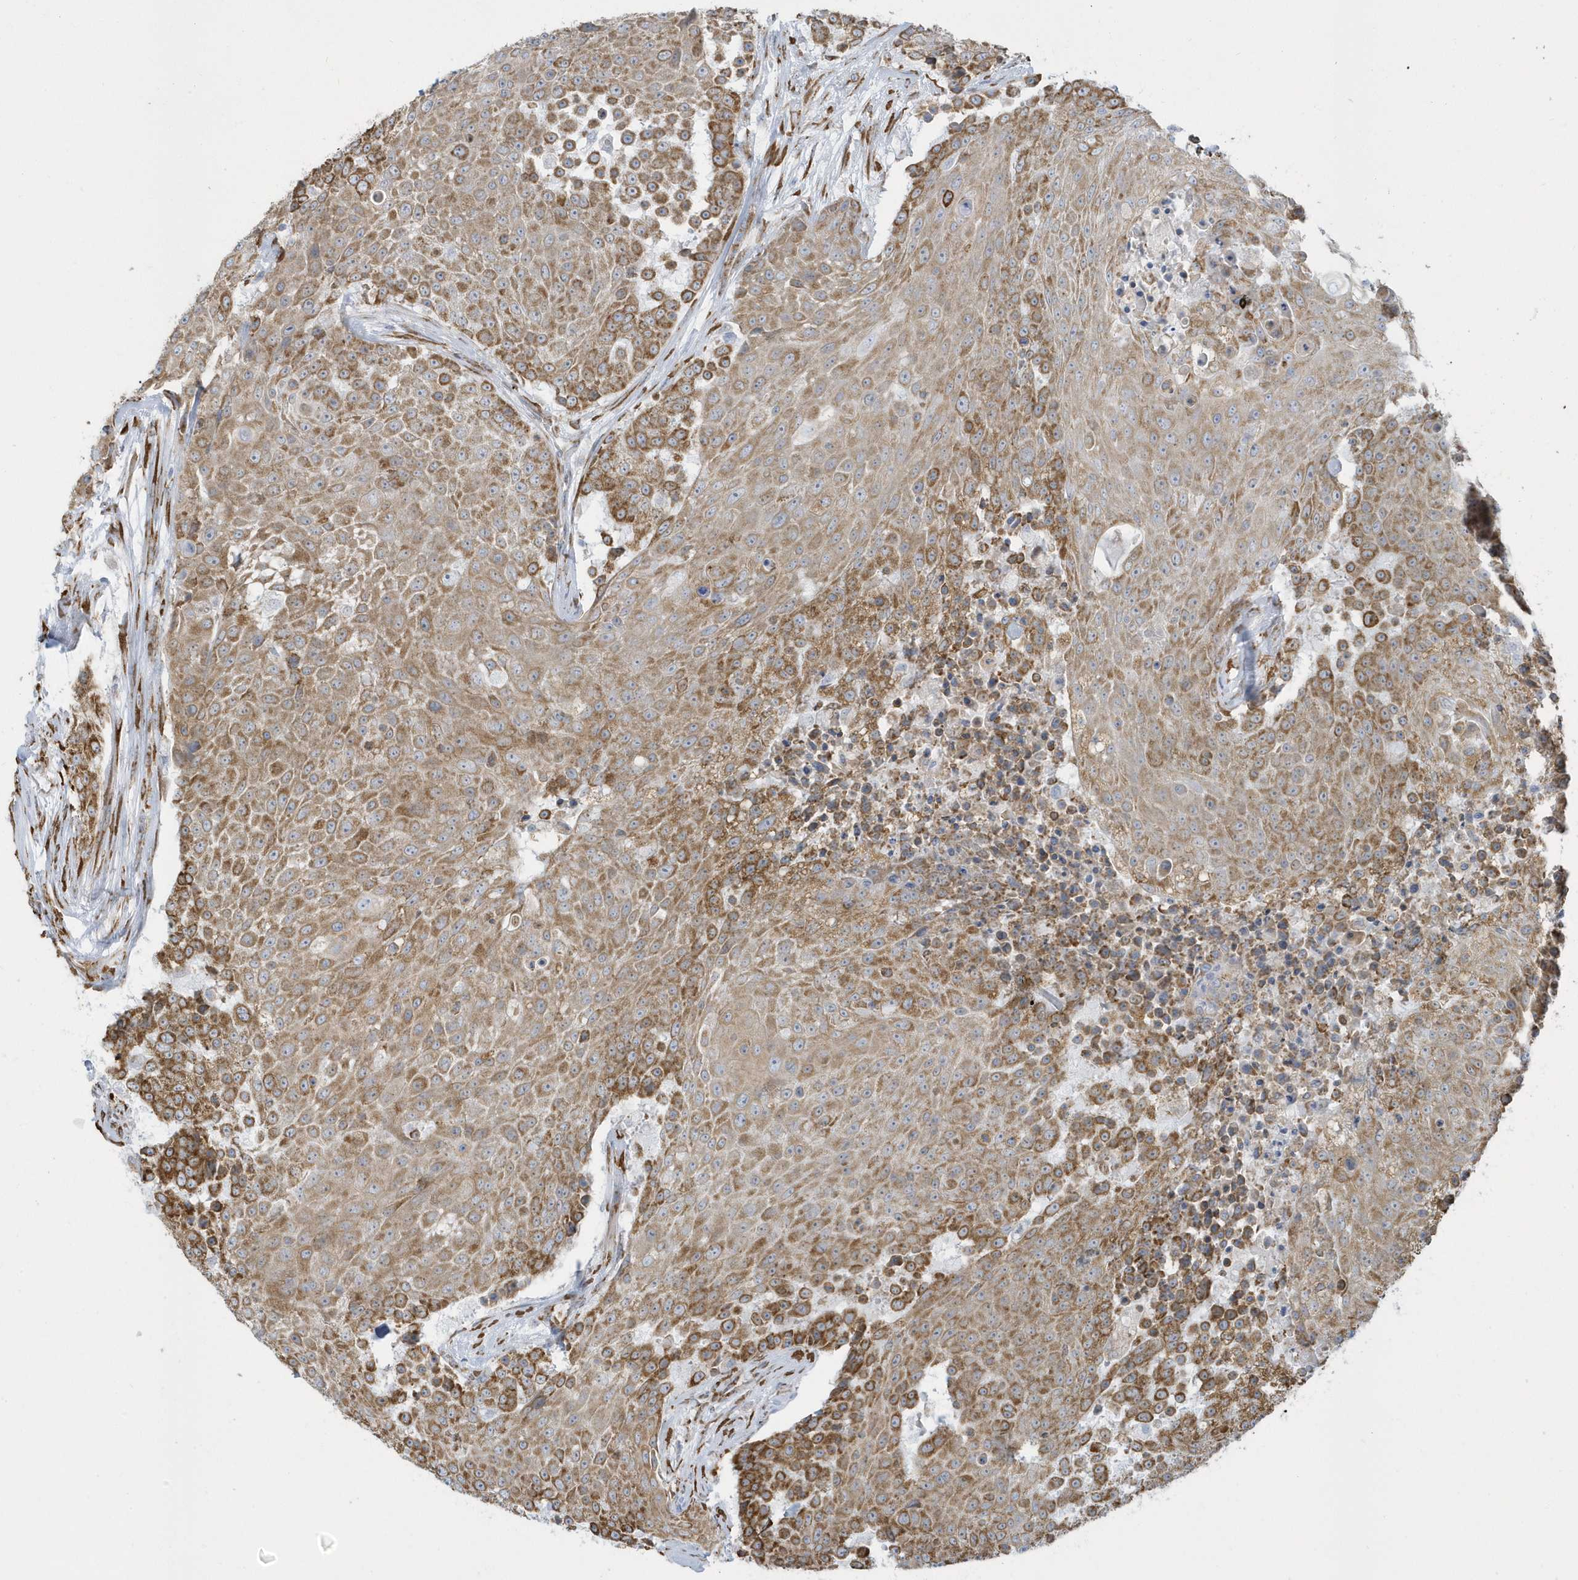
{"staining": {"intensity": "moderate", "quantity": ">75%", "location": "cytoplasmic/membranous"}, "tissue": "urothelial cancer", "cell_type": "Tumor cells", "image_type": "cancer", "snomed": [{"axis": "morphology", "description": "Urothelial carcinoma, High grade"}, {"axis": "topography", "description": "Urinary bladder"}], "caption": "An IHC image of tumor tissue is shown. Protein staining in brown highlights moderate cytoplasmic/membranous positivity in urothelial carcinoma (high-grade) within tumor cells.", "gene": "DCAF1", "patient": {"sex": "female", "age": 63}}